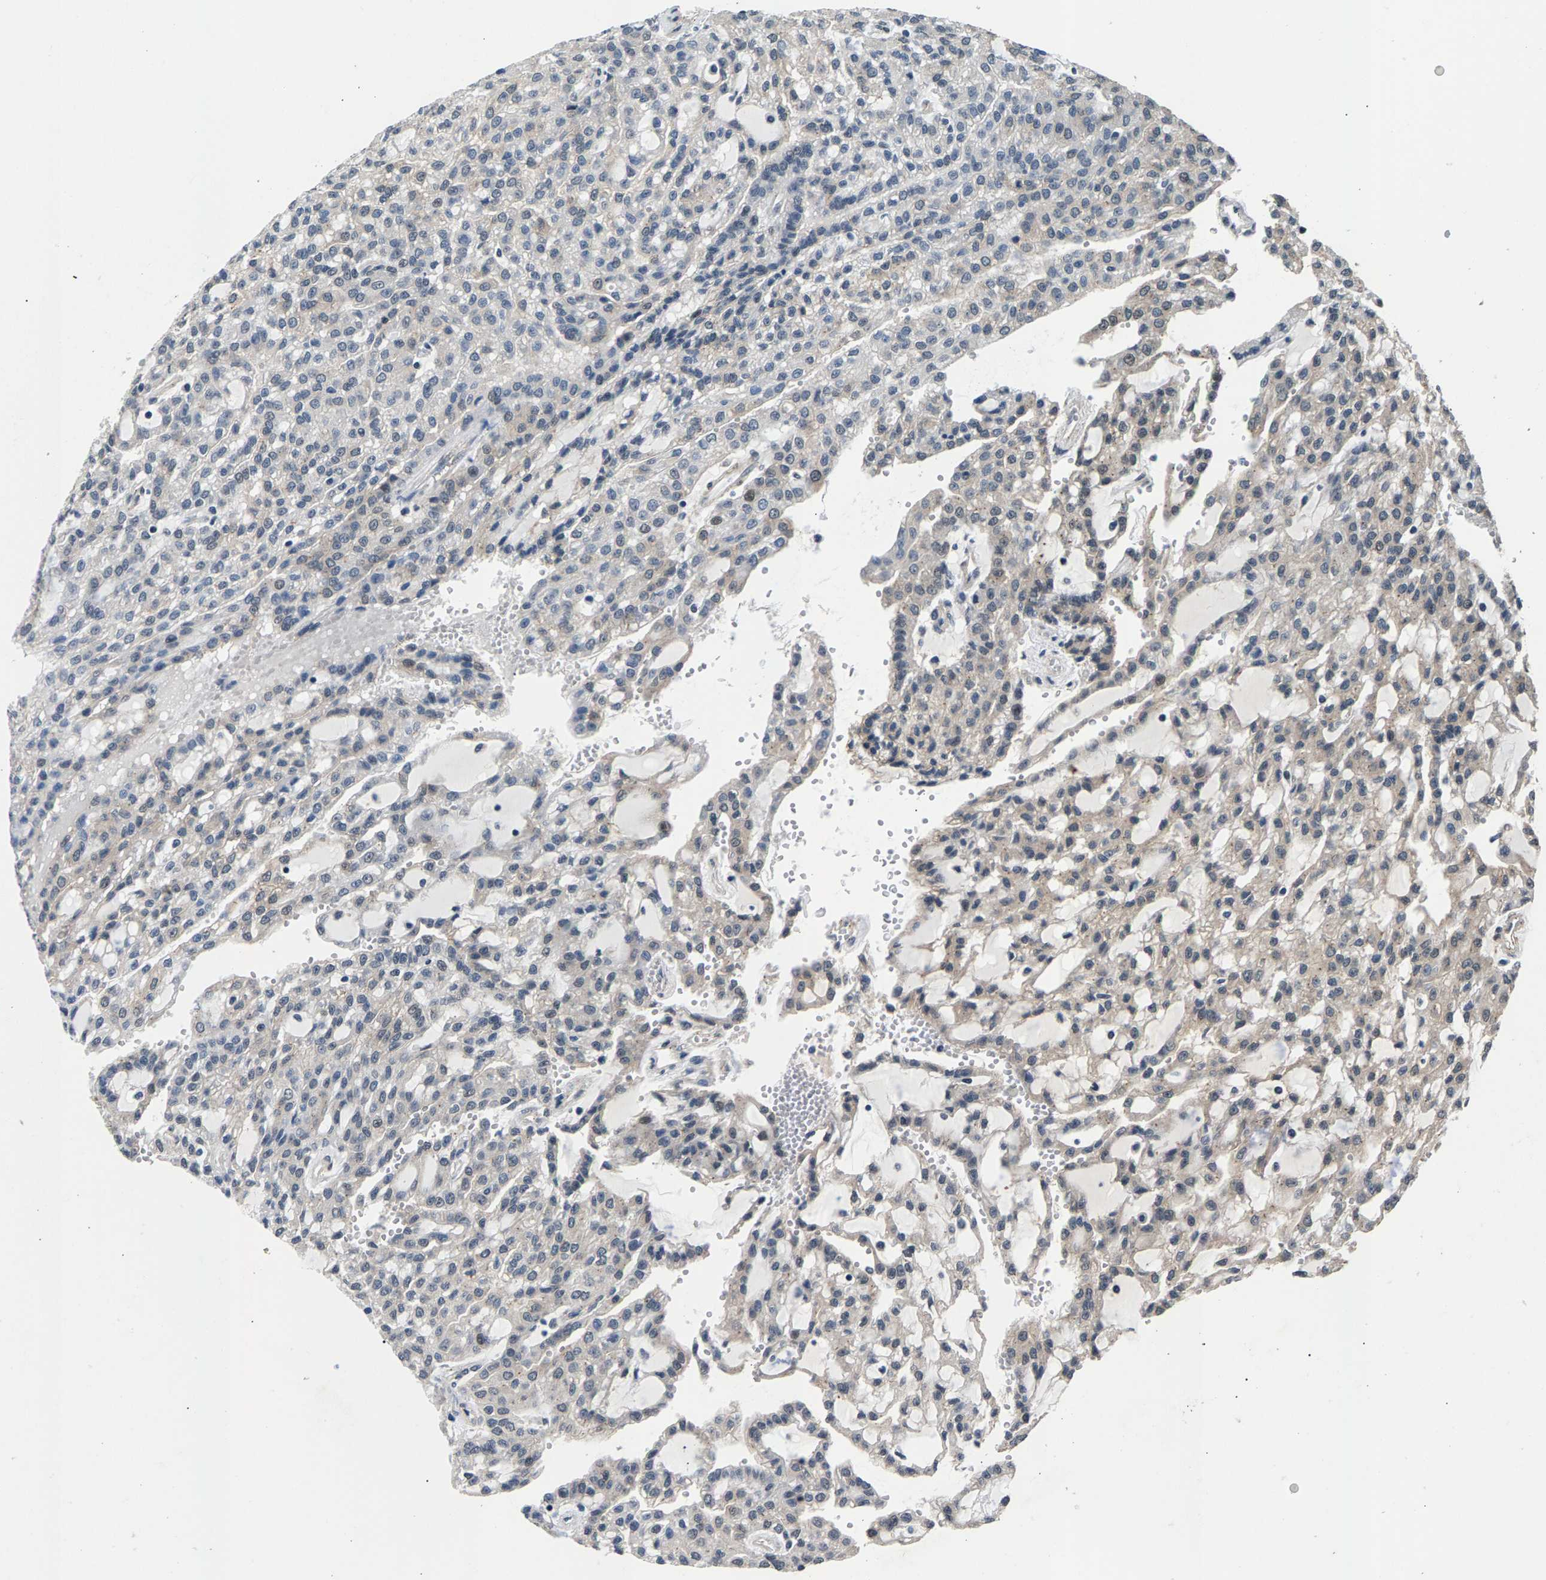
{"staining": {"intensity": "negative", "quantity": "none", "location": "none"}, "tissue": "renal cancer", "cell_type": "Tumor cells", "image_type": "cancer", "snomed": [{"axis": "morphology", "description": "Adenocarcinoma, NOS"}, {"axis": "topography", "description": "Kidney"}], "caption": "Immunohistochemistry (IHC) micrograph of neoplastic tissue: human renal cancer (adenocarcinoma) stained with DAB displays no significant protein expression in tumor cells.", "gene": "RBM33", "patient": {"sex": "male", "age": 63}}